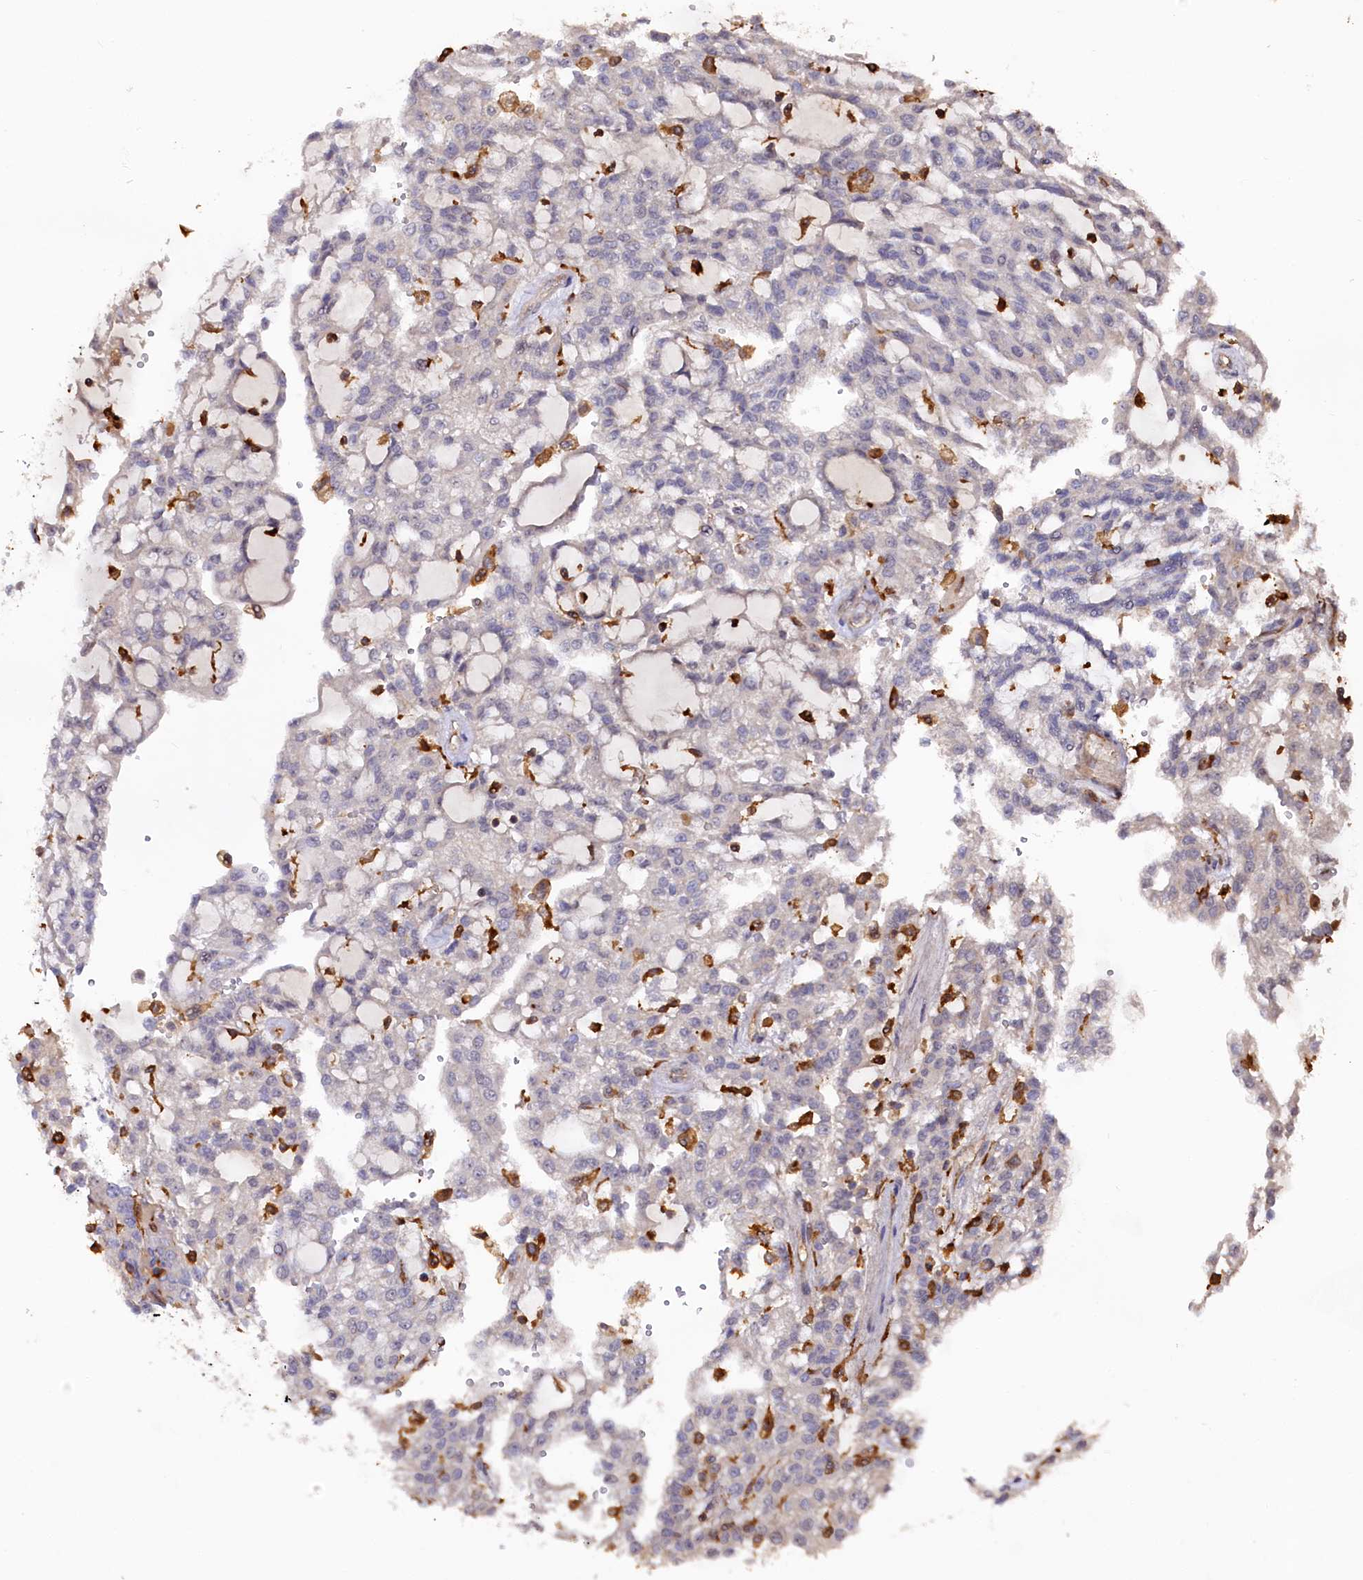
{"staining": {"intensity": "negative", "quantity": "none", "location": "none"}, "tissue": "renal cancer", "cell_type": "Tumor cells", "image_type": "cancer", "snomed": [{"axis": "morphology", "description": "Adenocarcinoma, NOS"}, {"axis": "topography", "description": "Kidney"}], "caption": "IHC histopathology image of neoplastic tissue: human renal adenocarcinoma stained with DAB demonstrates no significant protein staining in tumor cells. (Immunohistochemistry, brightfield microscopy, high magnification).", "gene": "PLEKHO2", "patient": {"sex": "male", "age": 63}}